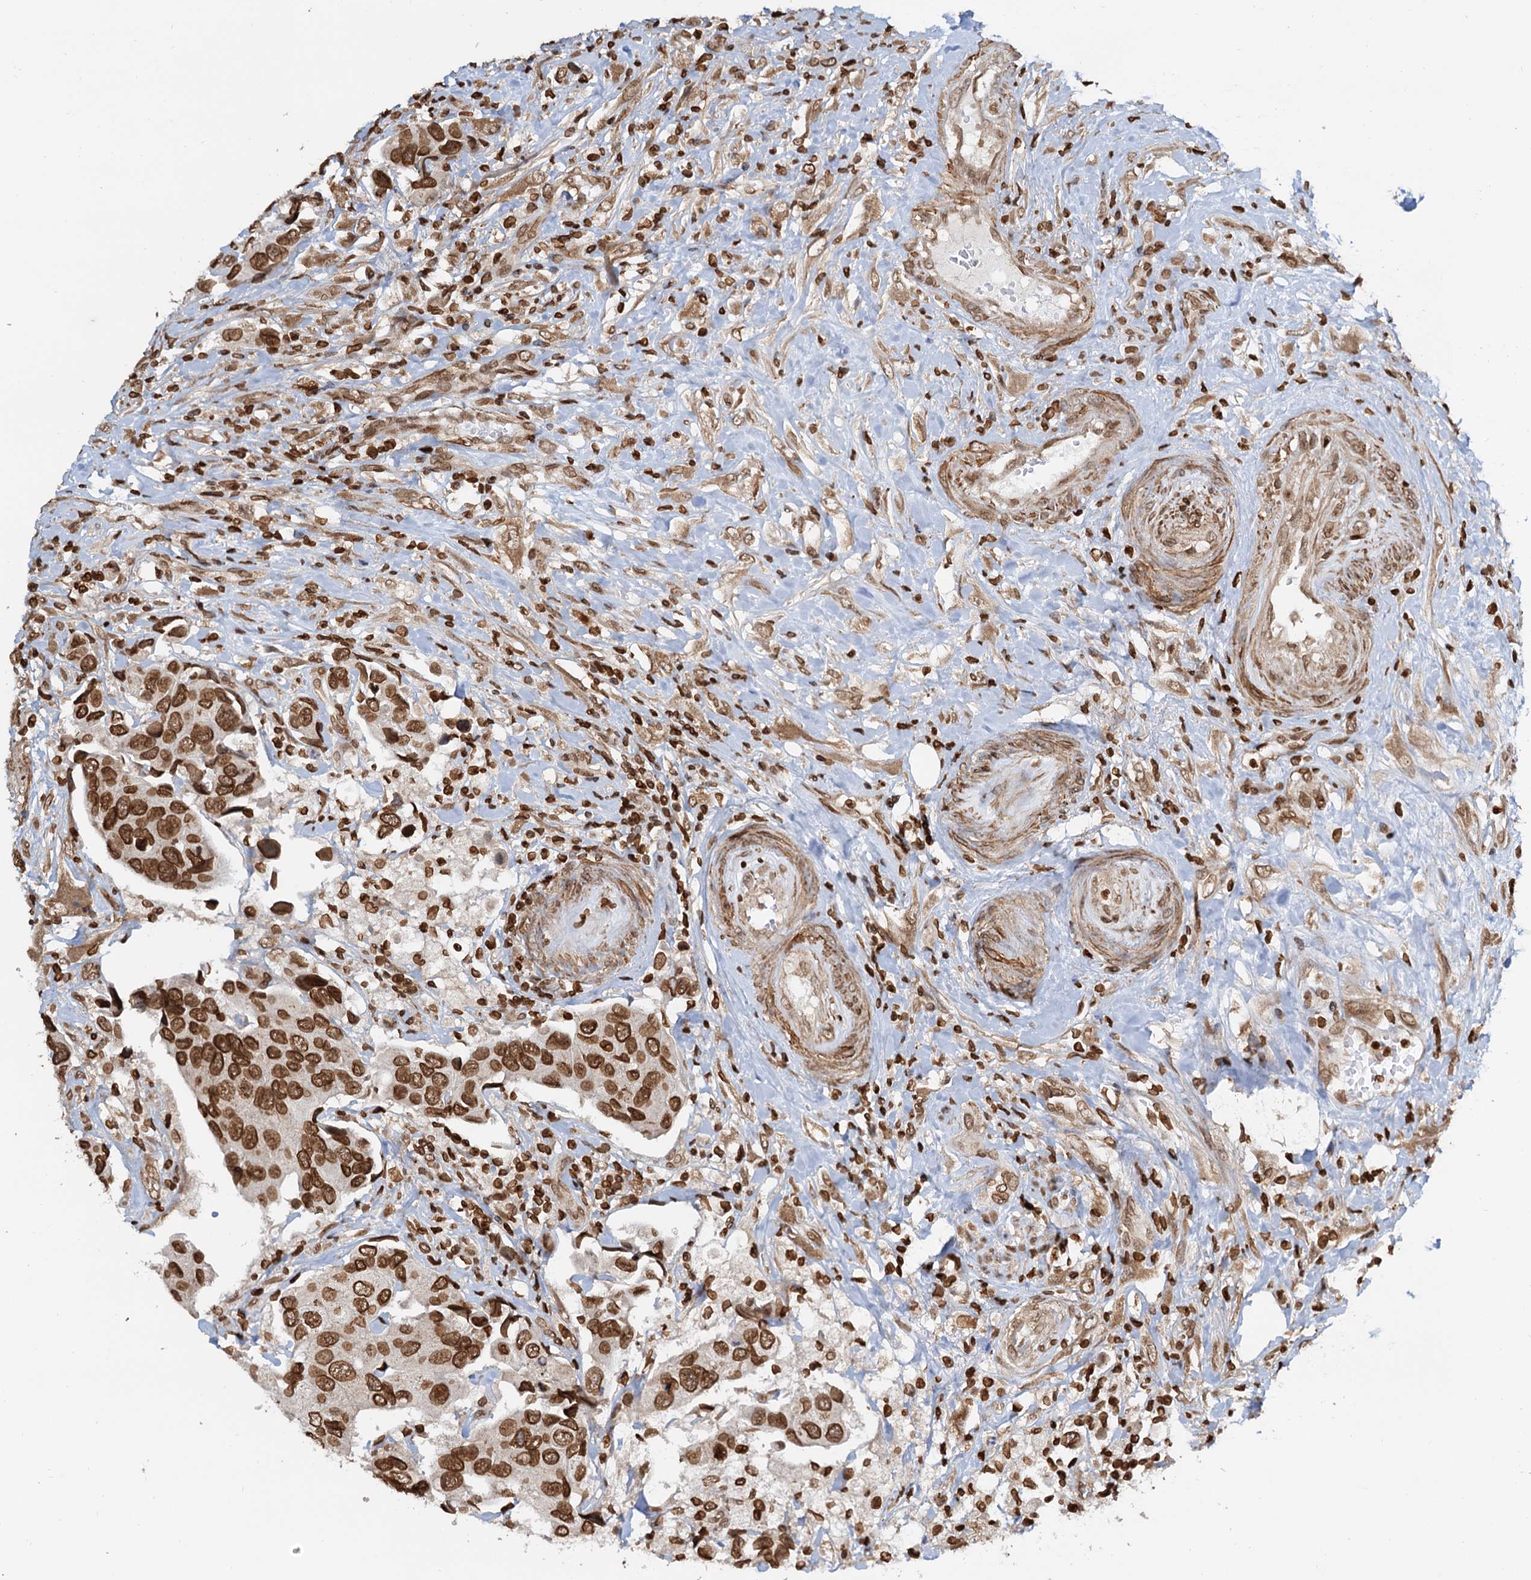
{"staining": {"intensity": "strong", "quantity": ">75%", "location": "nuclear"}, "tissue": "urothelial cancer", "cell_type": "Tumor cells", "image_type": "cancer", "snomed": [{"axis": "morphology", "description": "Urothelial carcinoma, High grade"}, {"axis": "topography", "description": "Urinary bladder"}], "caption": "Immunohistochemistry (IHC) (DAB) staining of human urothelial cancer exhibits strong nuclear protein expression in about >75% of tumor cells.", "gene": "ZC3H13", "patient": {"sex": "male", "age": 74}}